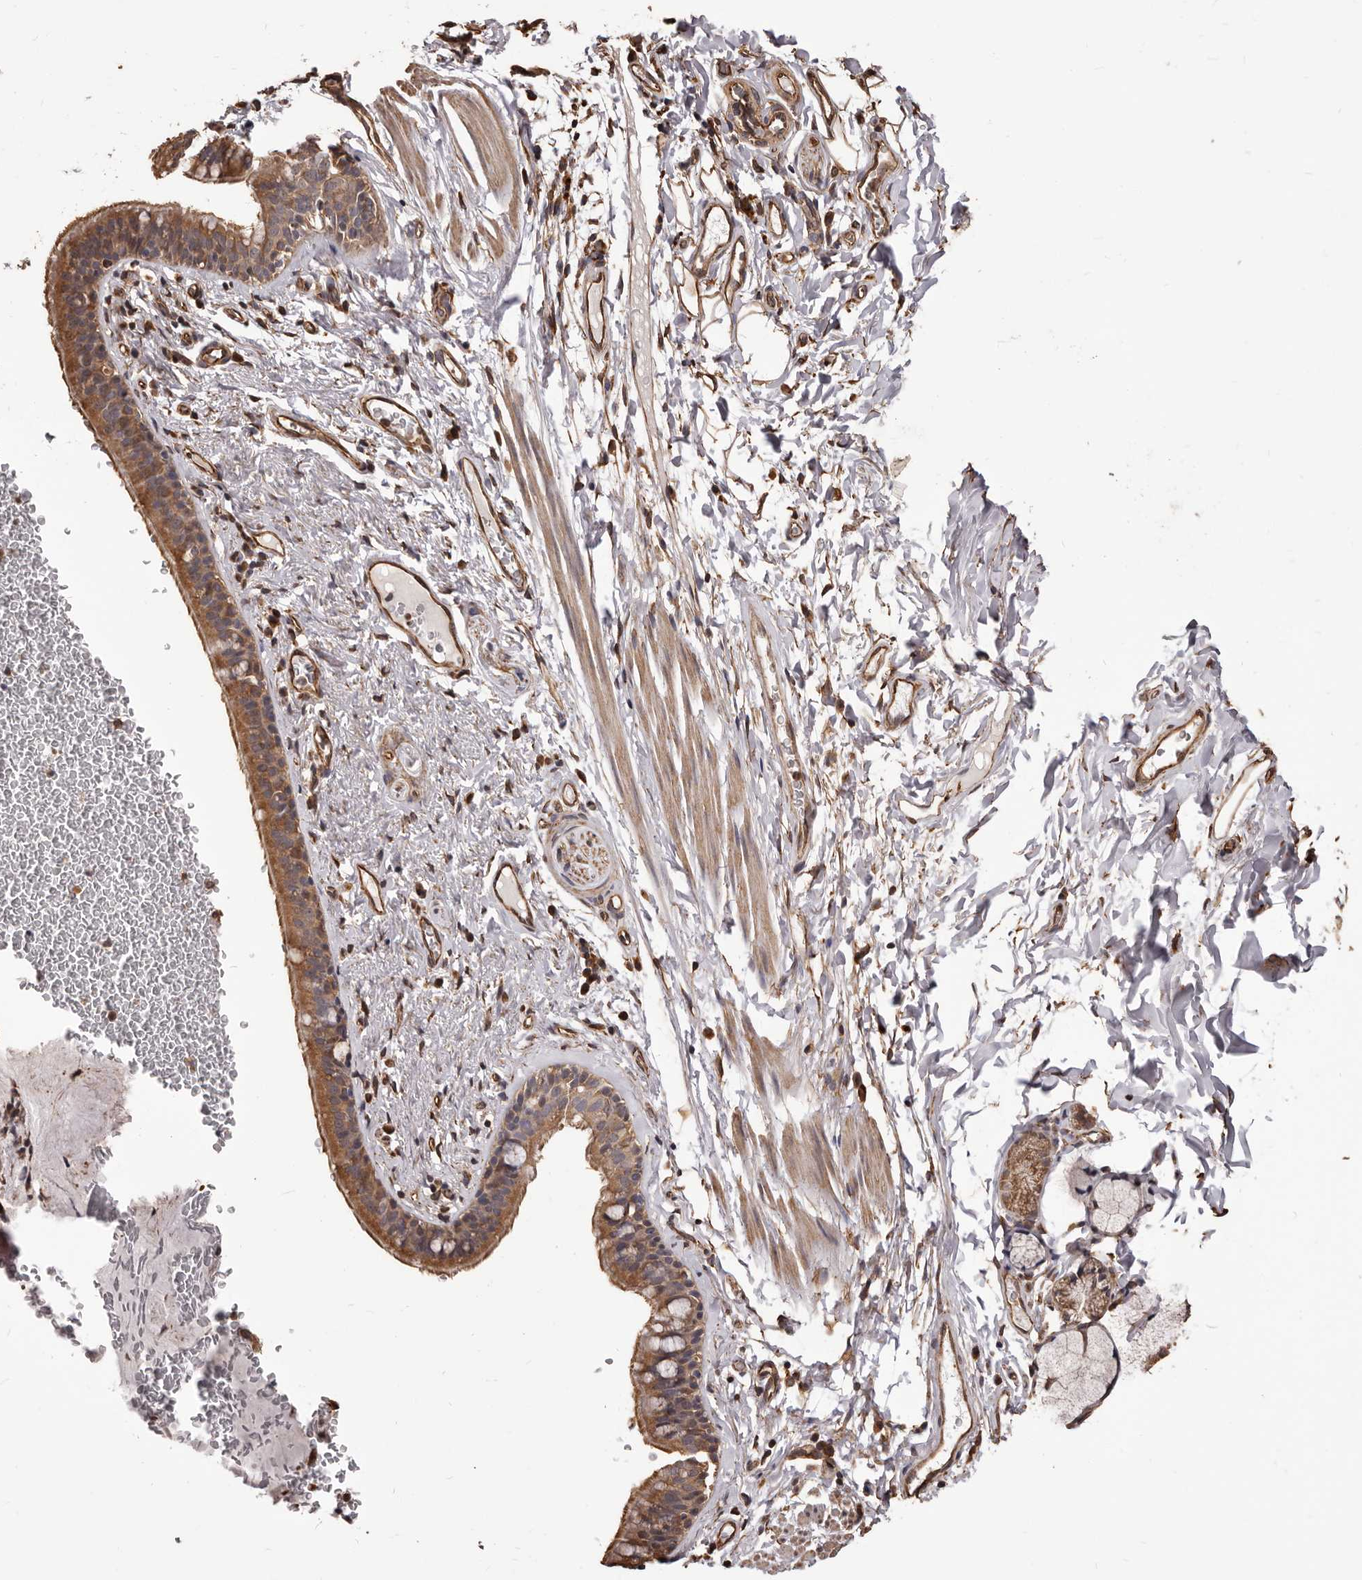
{"staining": {"intensity": "moderate", "quantity": ">75%", "location": "cytoplasmic/membranous"}, "tissue": "bronchus", "cell_type": "Respiratory epithelial cells", "image_type": "normal", "snomed": [{"axis": "morphology", "description": "Normal tissue, NOS"}, {"axis": "topography", "description": "Cartilage tissue"}, {"axis": "topography", "description": "Bronchus"}], "caption": "High-power microscopy captured an immunohistochemistry (IHC) image of unremarkable bronchus, revealing moderate cytoplasmic/membranous positivity in about >75% of respiratory epithelial cells.", "gene": "ALPK1", "patient": {"sex": "female", "age": 36}}